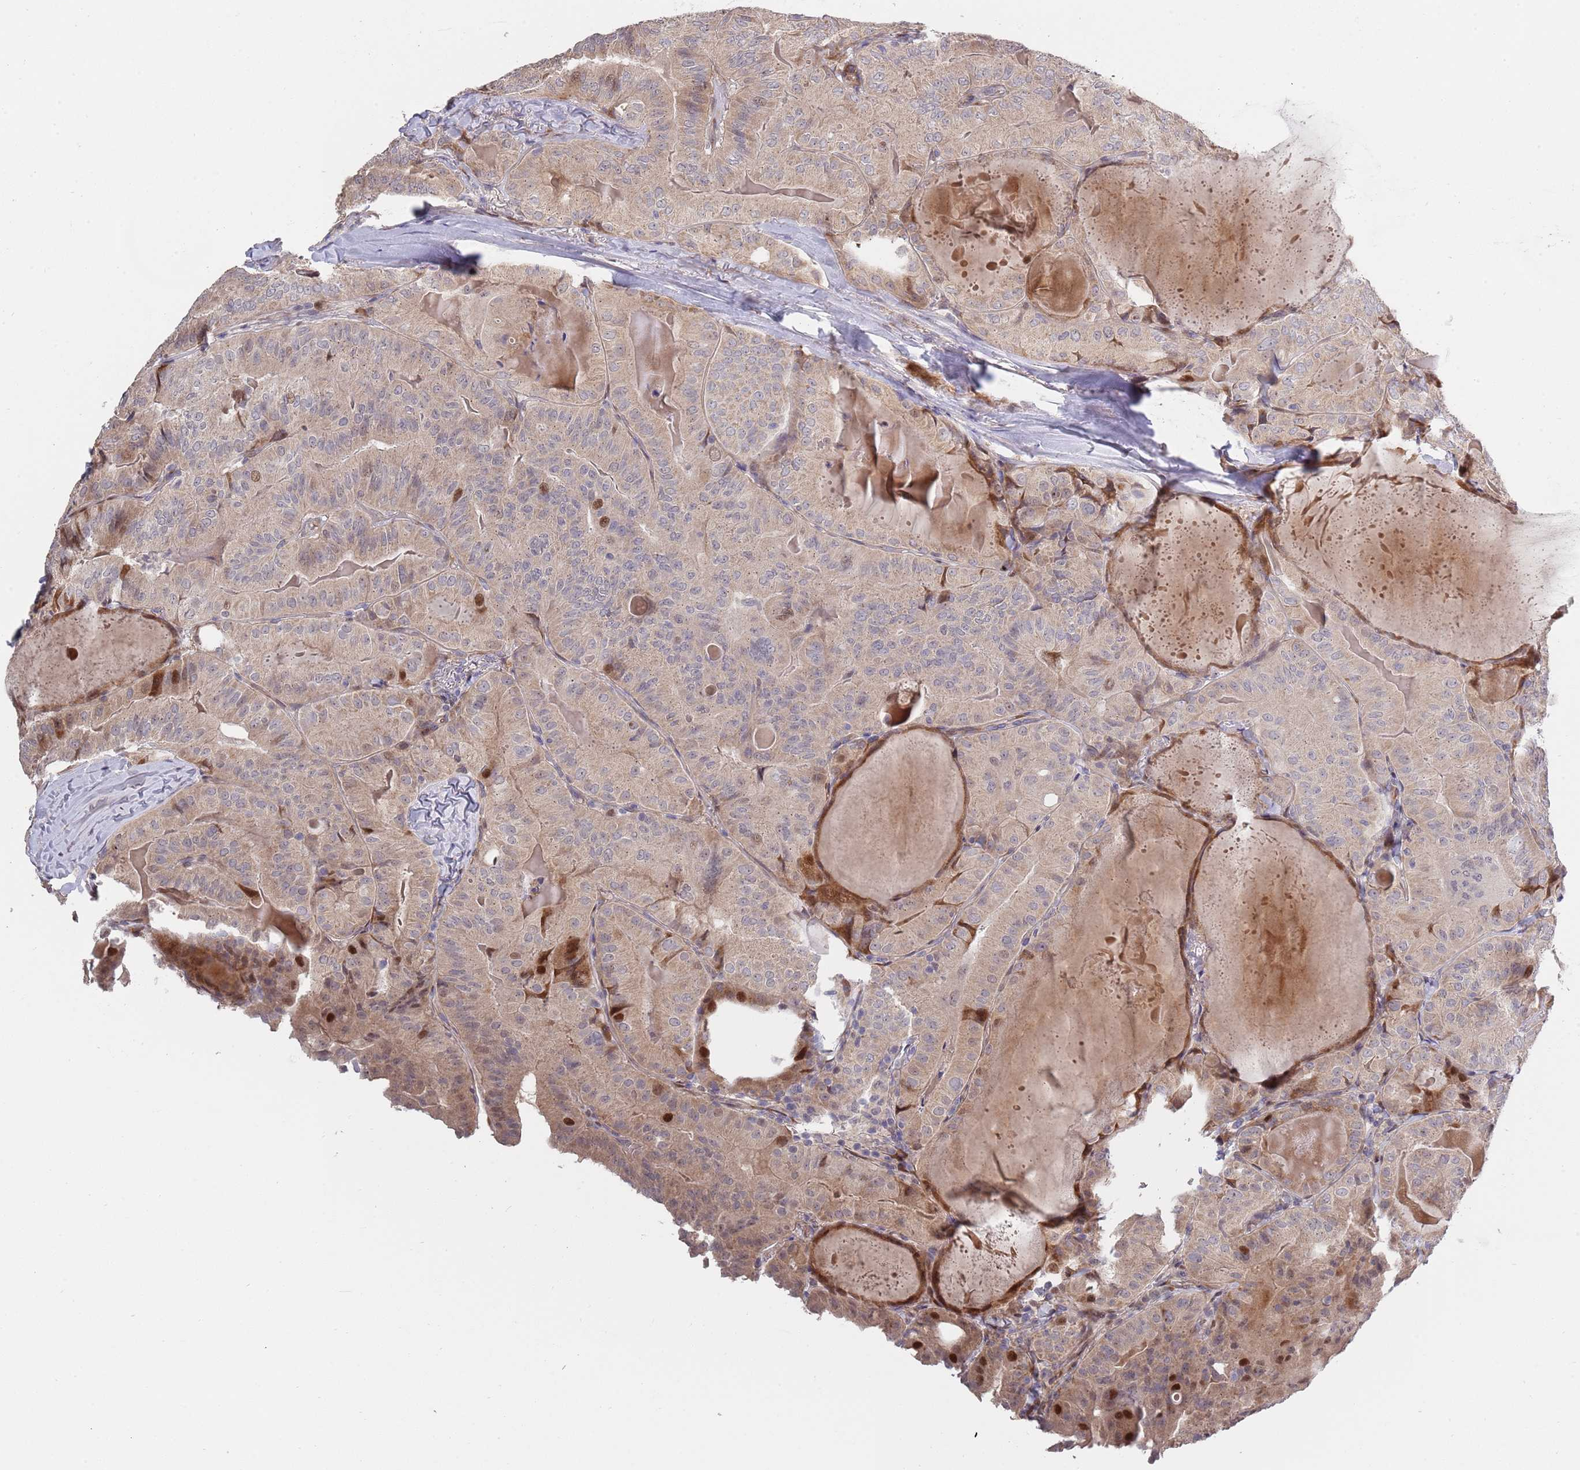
{"staining": {"intensity": "moderate", "quantity": "<25%", "location": "nuclear"}, "tissue": "thyroid cancer", "cell_type": "Tumor cells", "image_type": "cancer", "snomed": [{"axis": "morphology", "description": "Papillary adenocarcinoma, NOS"}, {"axis": "topography", "description": "Thyroid gland"}], "caption": "DAB immunohistochemical staining of thyroid cancer (papillary adenocarcinoma) displays moderate nuclear protein staining in about <25% of tumor cells.", "gene": "SYNDIG1L", "patient": {"sex": "female", "age": 68}}